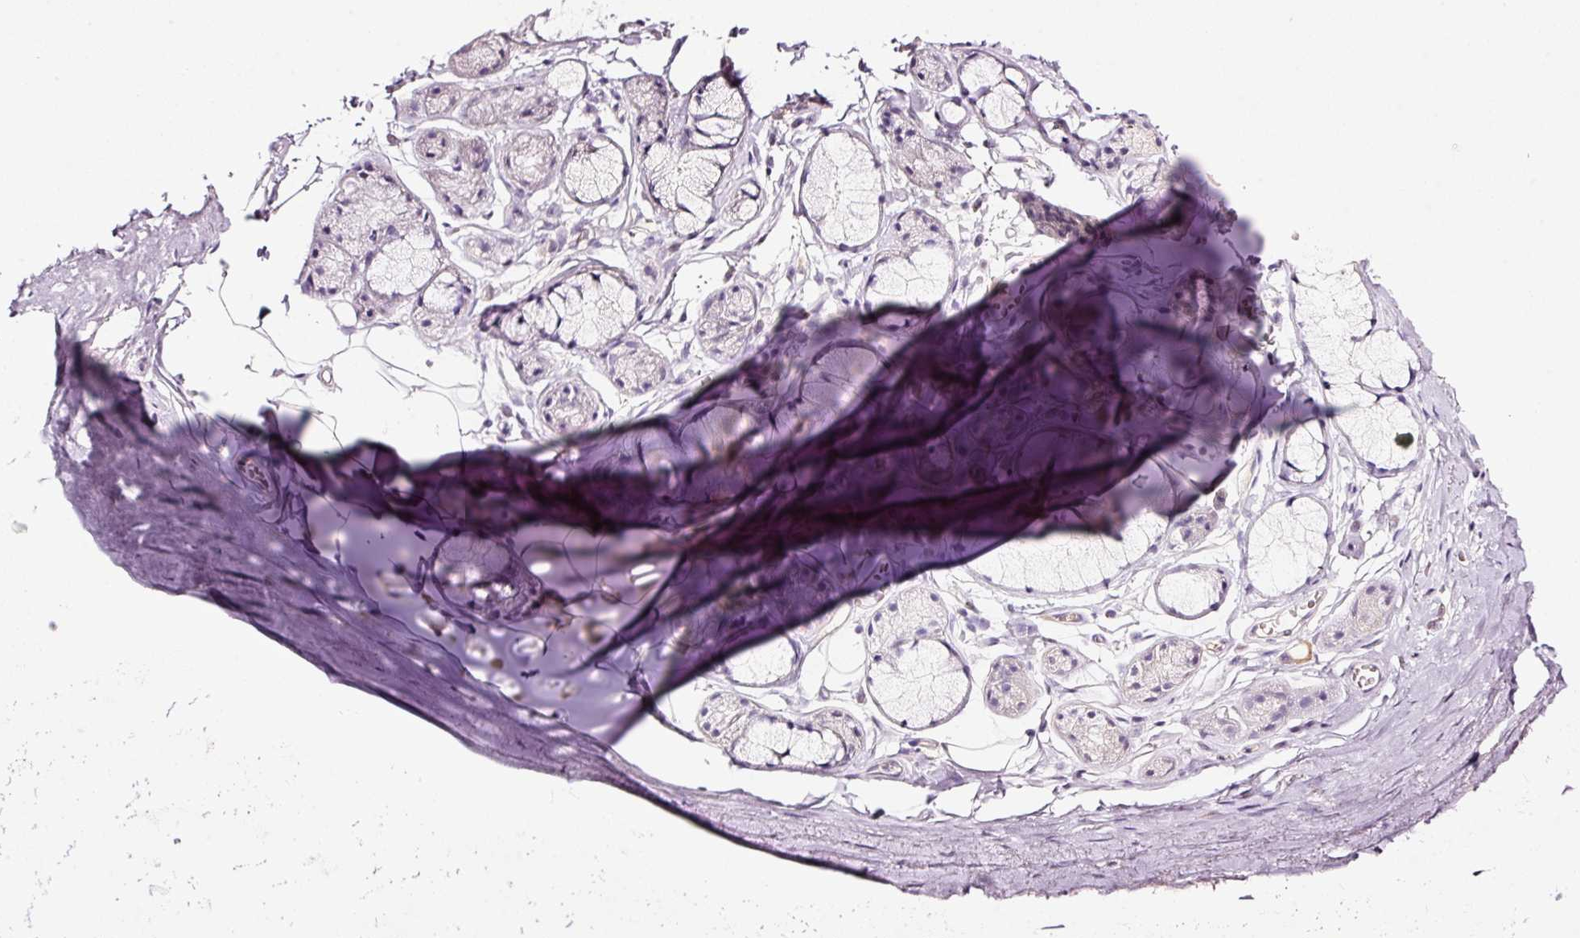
{"staining": {"intensity": "negative", "quantity": "none", "location": "none"}, "tissue": "adipose tissue", "cell_type": "Adipocytes", "image_type": "normal", "snomed": [{"axis": "morphology", "description": "Normal tissue, NOS"}, {"axis": "topography", "description": "Cartilage tissue"}, {"axis": "topography", "description": "Bronchus"}, {"axis": "topography", "description": "Peripheral nerve tissue"}], "caption": "Adipocytes show no significant expression in unremarkable adipose tissue. (DAB (3,3'-diaminobenzidine) IHC visualized using brightfield microscopy, high magnification).", "gene": "LAMP3", "patient": {"sex": "female", "age": 59}}